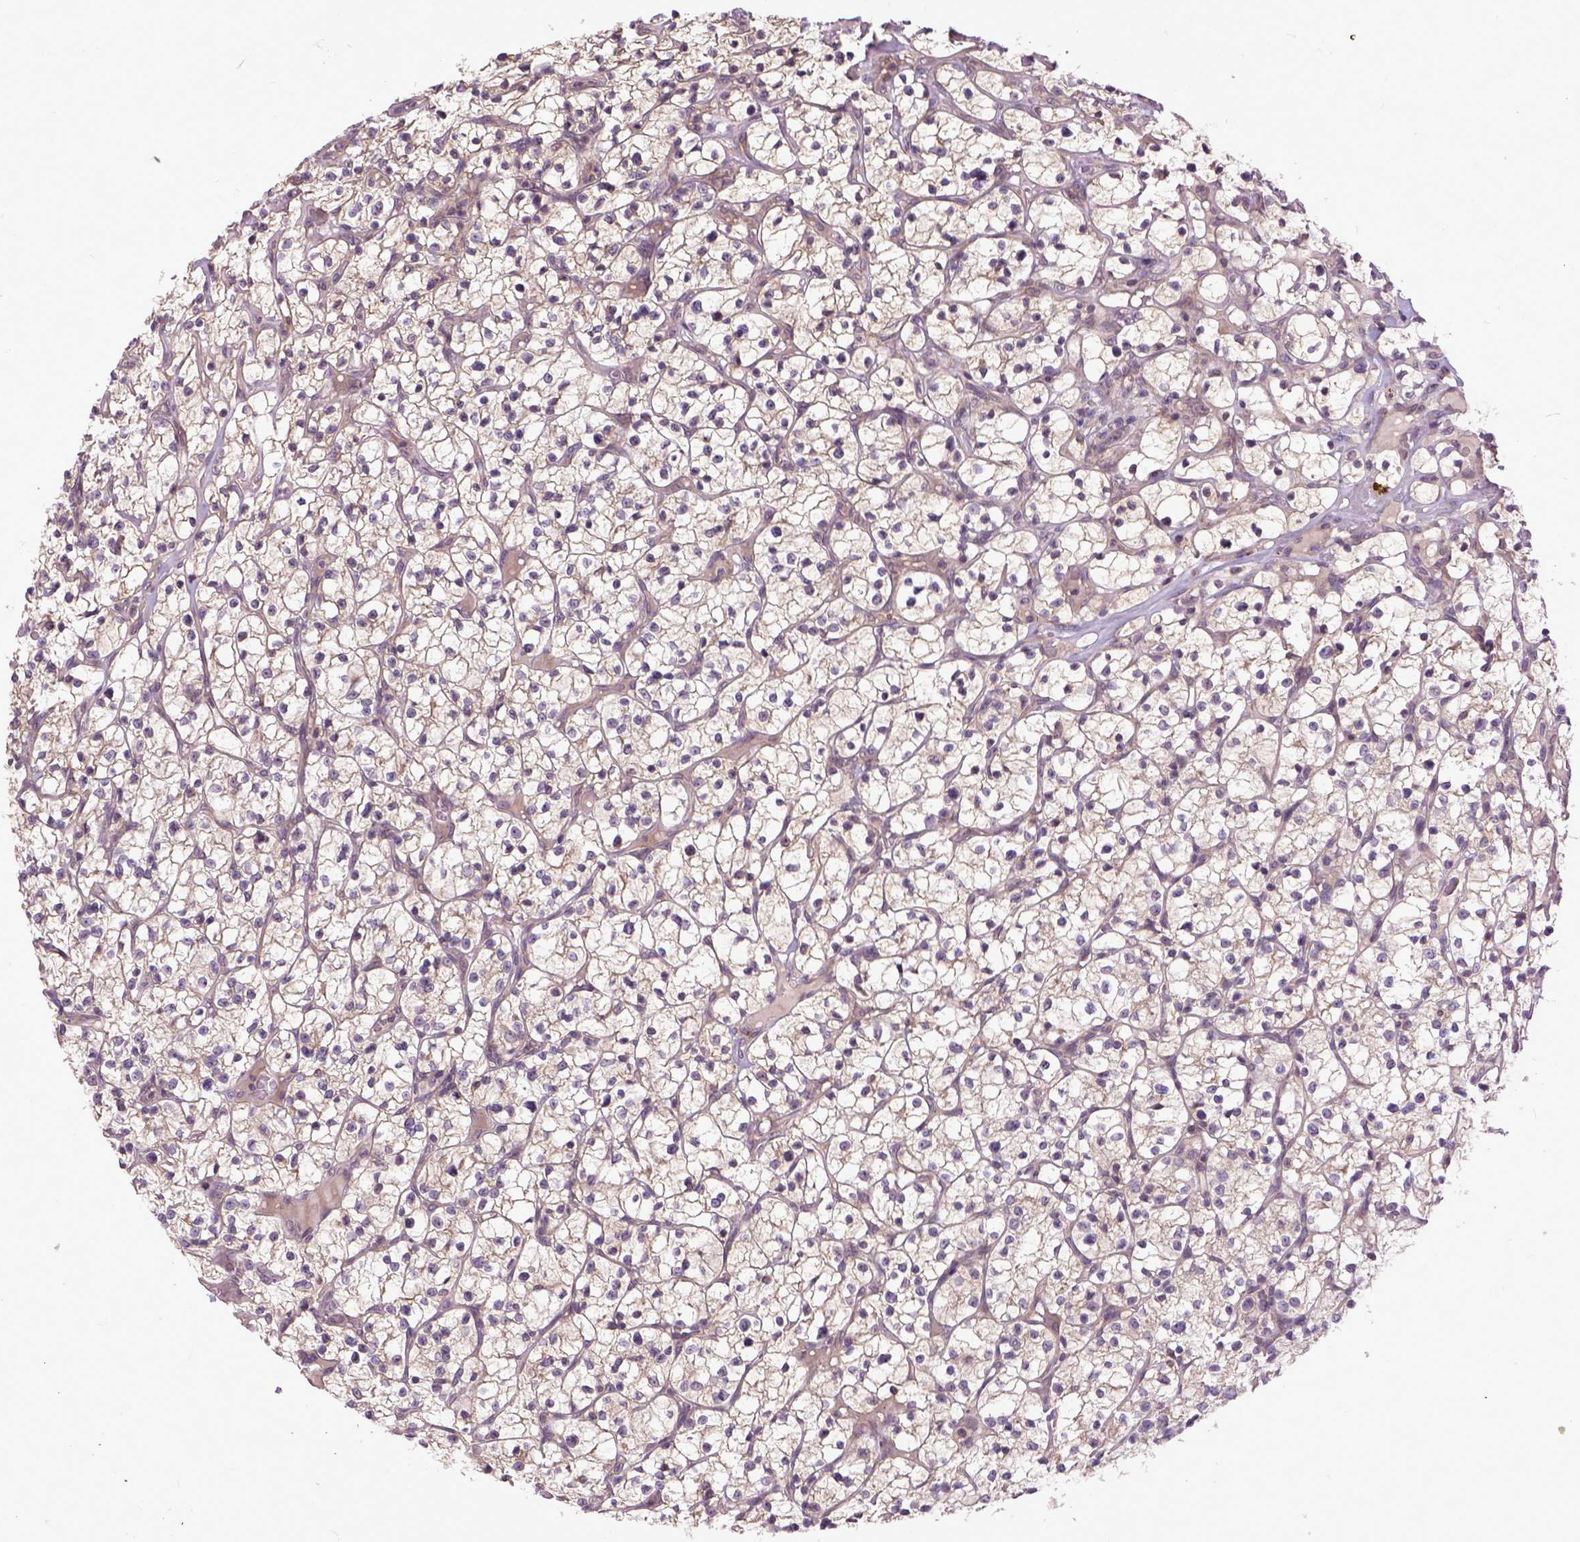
{"staining": {"intensity": "weak", "quantity": ">75%", "location": "cytoplasmic/membranous"}, "tissue": "renal cancer", "cell_type": "Tumor cells", "image_type": "cancer", "snomed": [{"axis": "morphology", "description": "Adenocarcinoma, NOS"}, {"axis": "topography", "description": "Kidney"}], "caption": "Immunohistochemical staining of renal adenocarcinoma displays low levels of weak cytoplasmic/membranous expression in about >75% of tumor cells. Immunohistochemistry (ihc) stains the protein in brown and the nuclei are stained blue.", "gene": "CPNE1", "patient": {"sex": "female", "age": 64}}